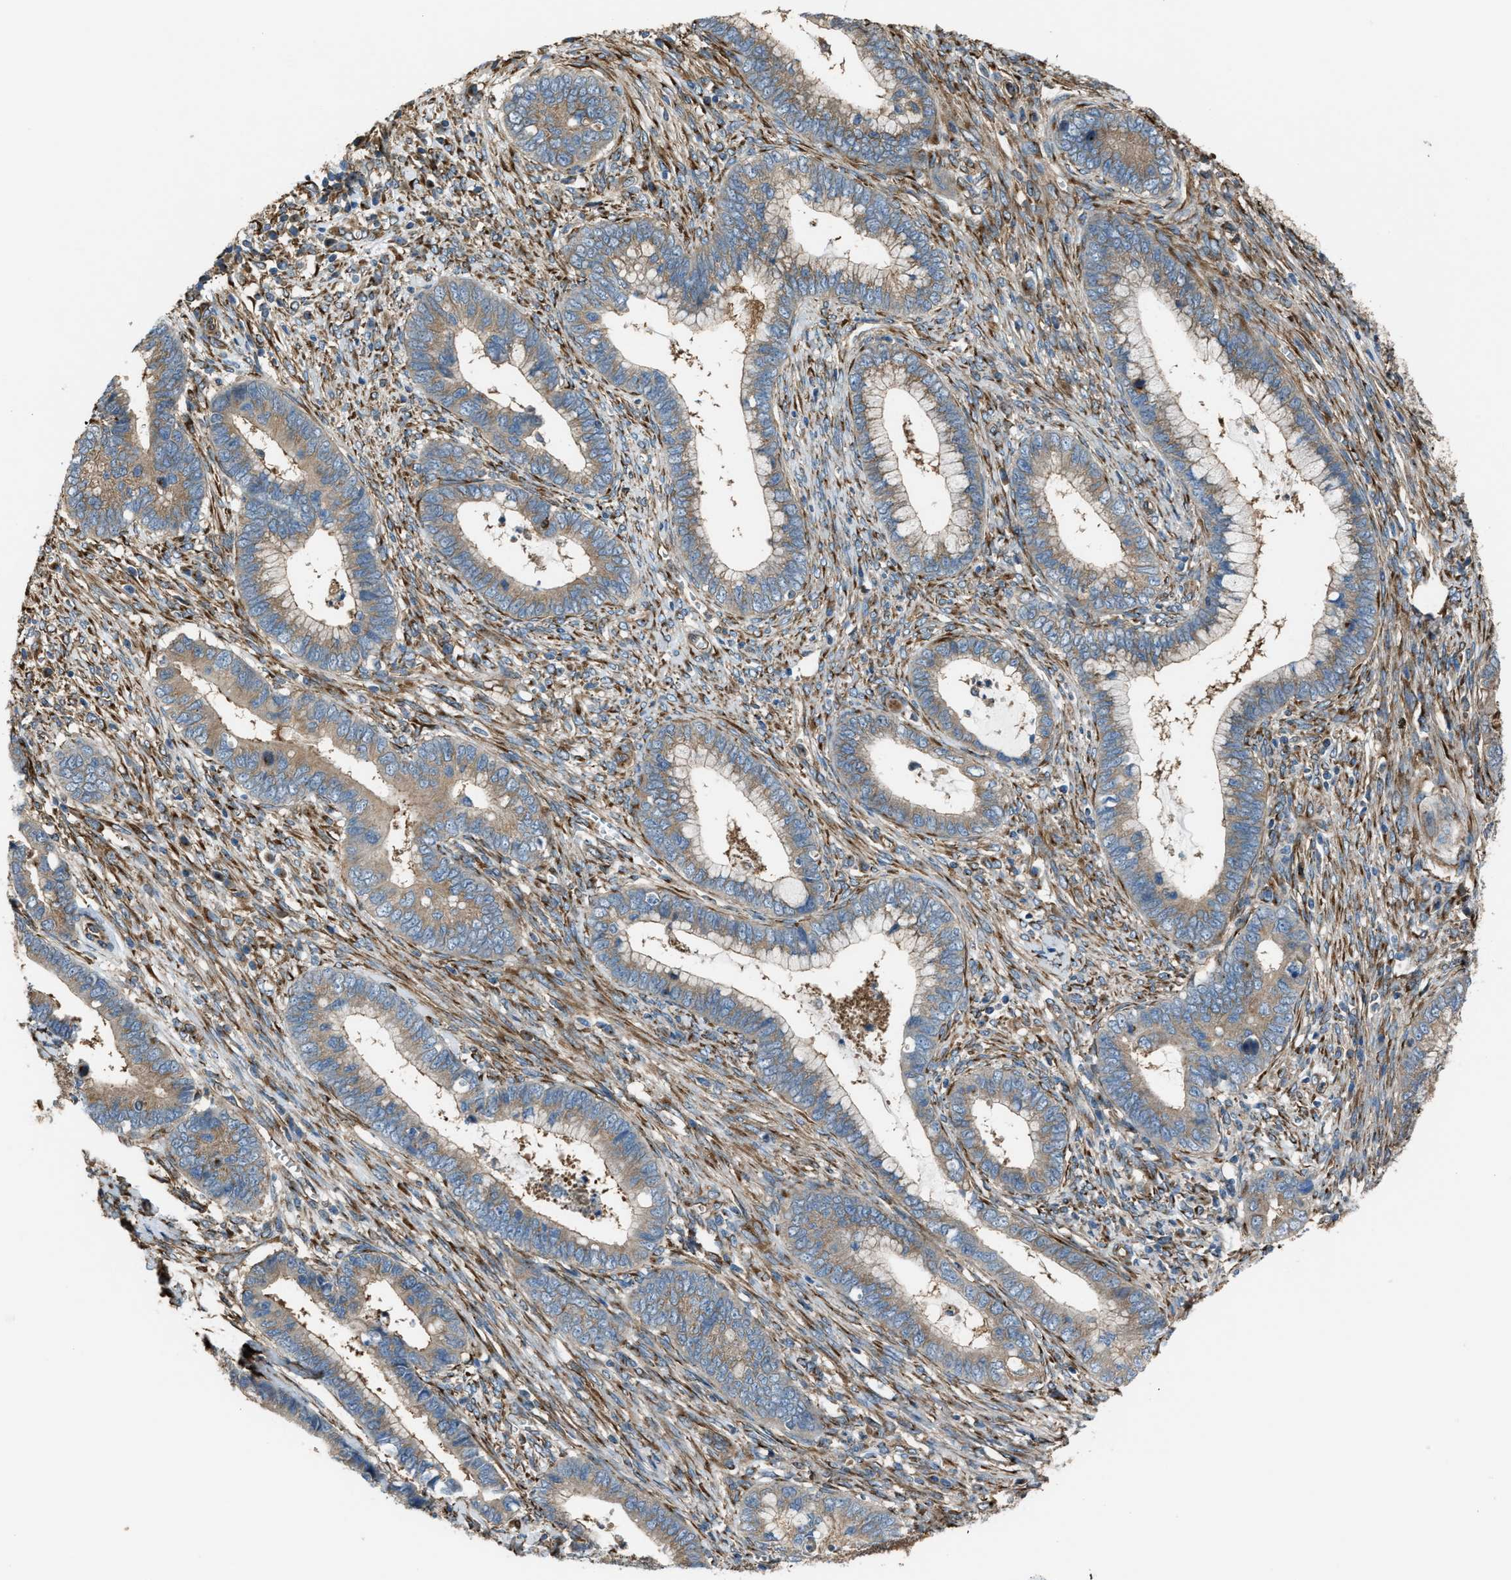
{"staining": {"intensity": "moderate", "quantity": ">75%", "location": "cytoplasmic/membranous"}, "tissue": "cervical cancer", "cell_type": "Tumor cells", "image_type": "cancer", "snomed": [{"axis": "morphology", "description": "Adenocarcinoma, NOS"}, {"axis": "topography", "description": "Cervix"}], "caption": "This image reveals adenocarcinoma (cervical) stained with immunohistochemistry to label a protein in brown. The cytoplasmic/membranous of tumor cells show moderate positivity for the protein. Nuclei are counter-stained blue.", "gene": "TRPC1", "patient": {"sex": "female", "age": 44}}